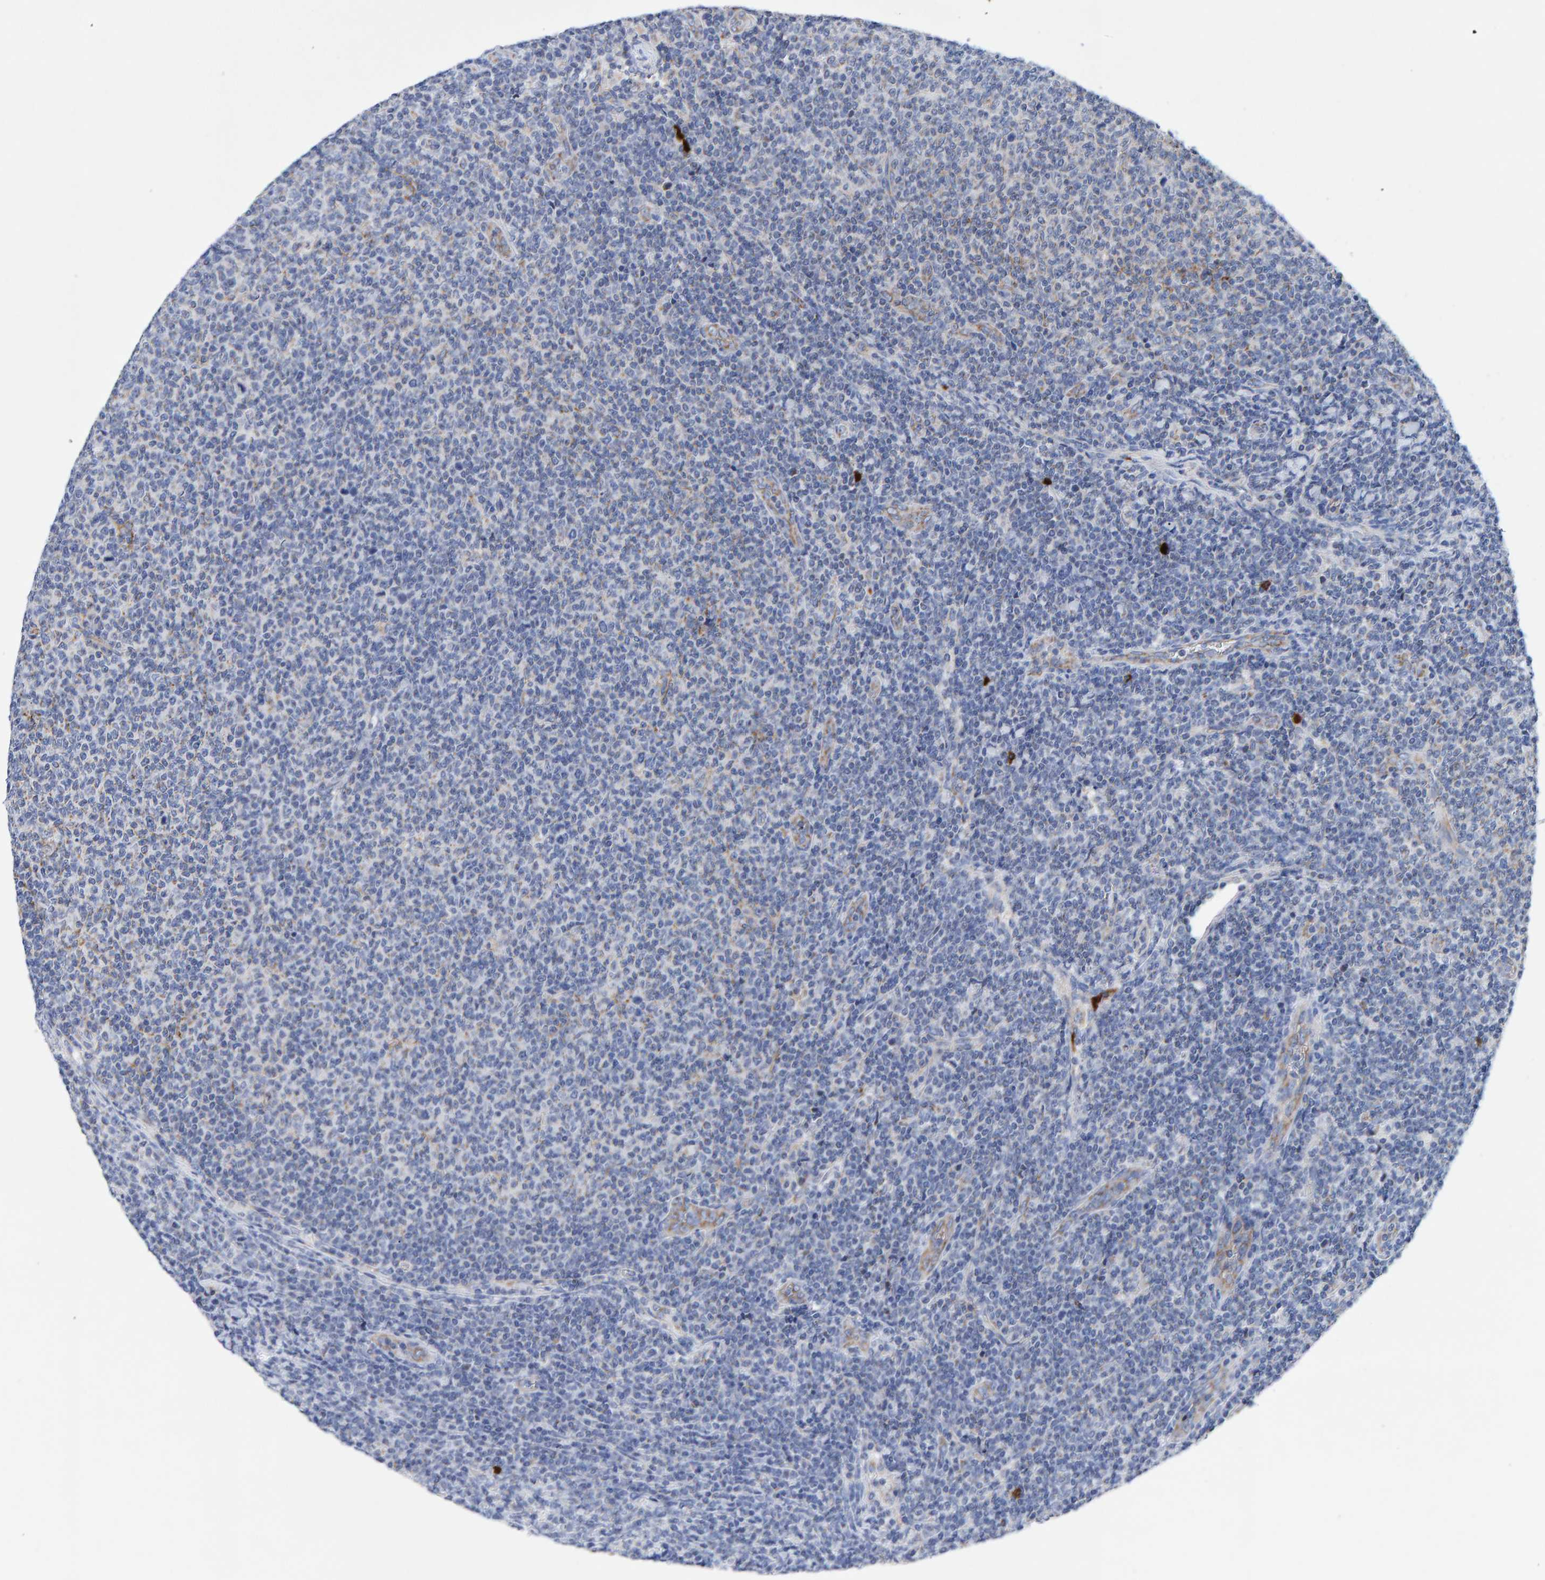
{"staining": {"intensity": "negative", "quantity": "none", "location": "none"}, "tissue": "lymphoma", "cell_type": "Tumor cells", "image_type": "cancer", "snomed": [{"axis": "morphology", "description": "Malignant lymphoma, non-Hodgkin's type, Low grade"}, {"axis": "topography", "description": "Lymph node"}], "caption": "IHC histopathology image of neoplastic tissue: human lymphoma stained with DAB (3,3'-diaminobenzidine) demonstrates no significant protein positivity in tumor cells.", "gene": "EFR3A", "patient": {"sex": "male", "age": 66}}